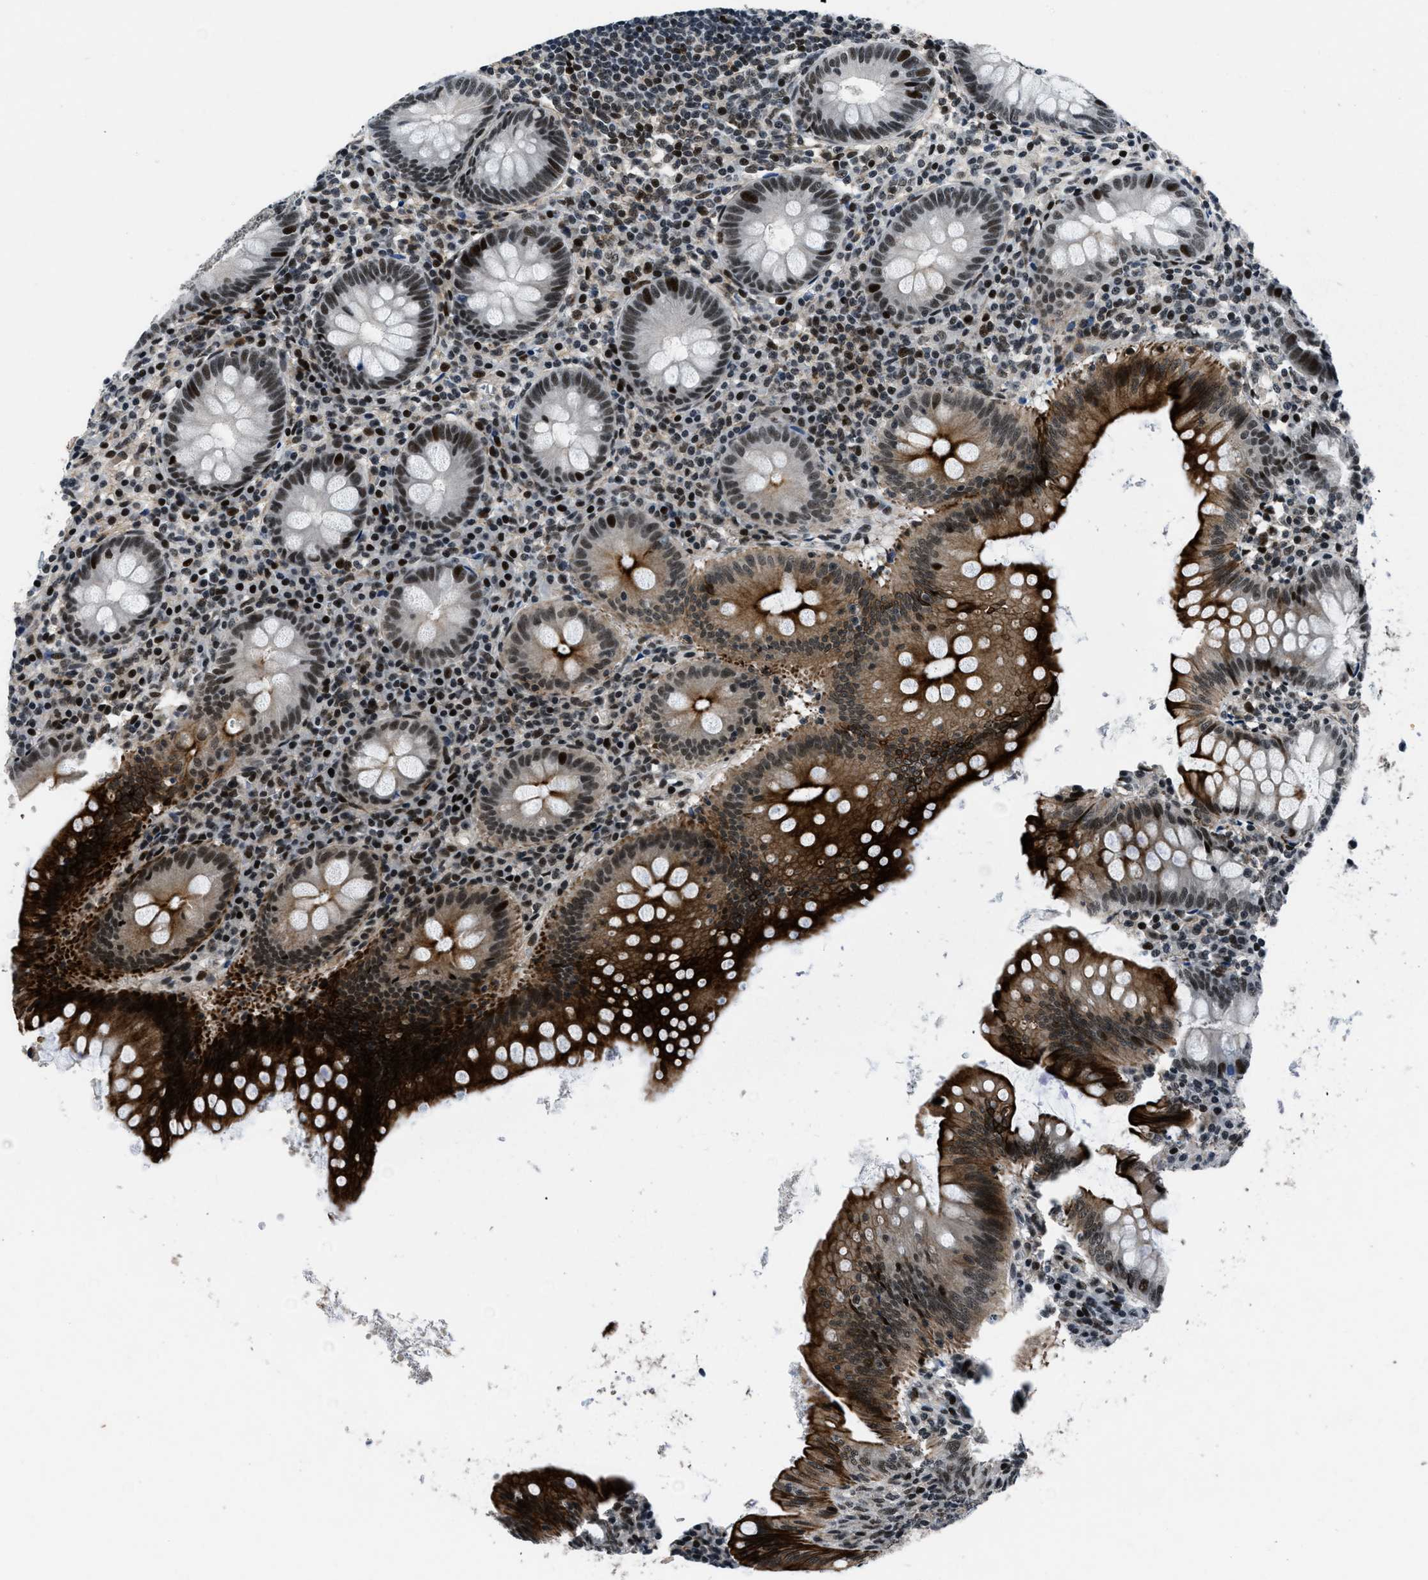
{"staining": {"intensity": "strong", "quantity": ">75%", "location": "nuclear"}, "tissue": "appendix", "cell_type": "Glandular cells", "image_type": "normal", "snomed": [{"axis": "morphology", "description": "Normal tissue, NOS"}, {"axis": "topography", "description": "Appendix"}], "caption": "Protein expression analysis of normal appendix shows strong nuclear expression in approximately >75% of glandular cells. The staining is performed using DAB brown chromogen to label protein expression. The nuclei are counter-stained blue using hematoxylin.", "gene": "SMARCB1", "patient": {"sex": "male", "age": 56}}